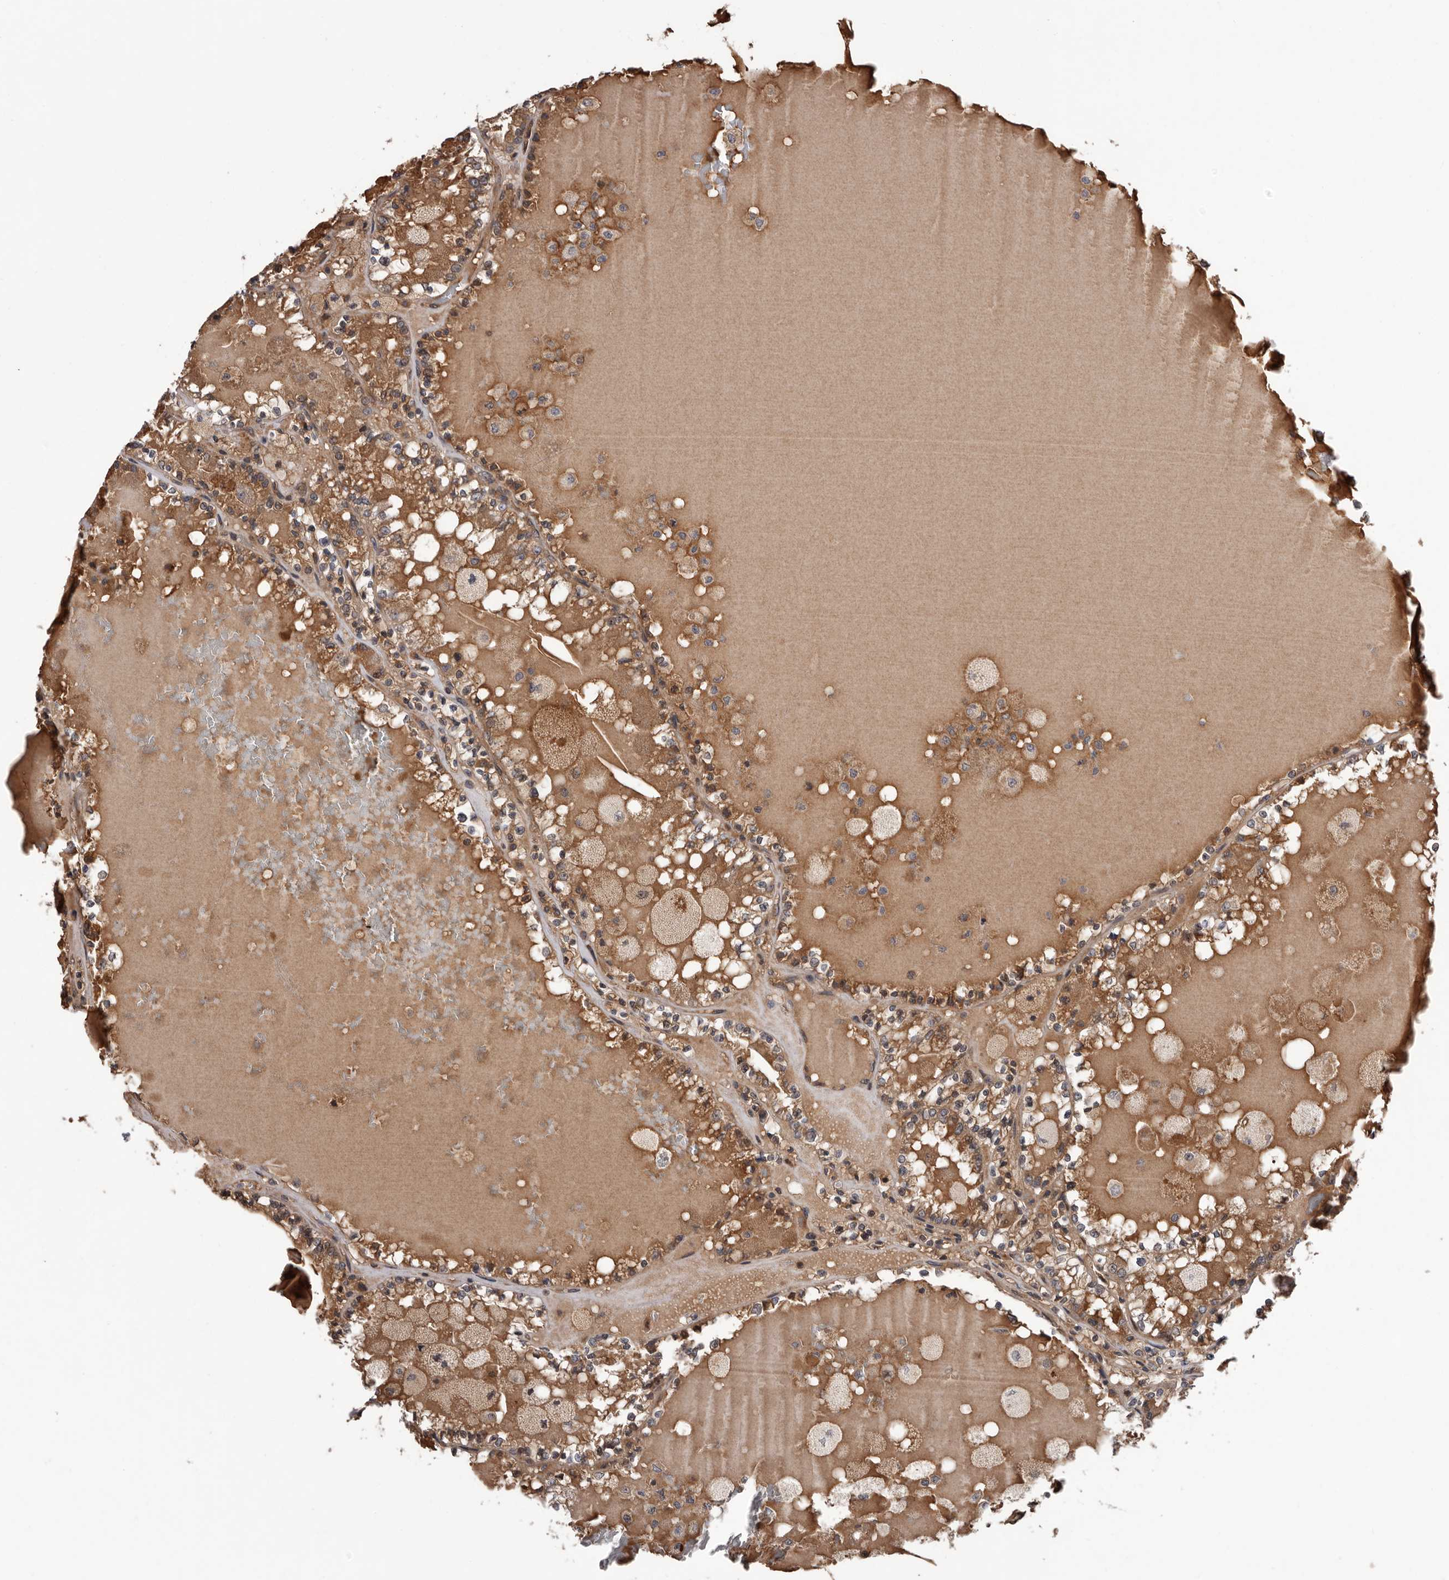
{"staining": {"intensity": "moderate", "quantity": ">75%", "location": "cytoplasmic/membranous"}, "tissue": "renal cancer", "cell_type": "Tumor cells", "image_type": "cancer", "snomed": [{"axis": "morphology", "description": "Adenocarcinoma, NOS"}, {"axis": "topography", "description": "Kidney"}], "caption": "A brown stain labels moderate cytoplasmic/membranous expression of a protein in renal adenocarcinoma tumor cells. The protein is shown in brown color, while the nuclei are stained blue.", "gene": "PRKD1", "patient": {"sex": "female", "age": 56}}